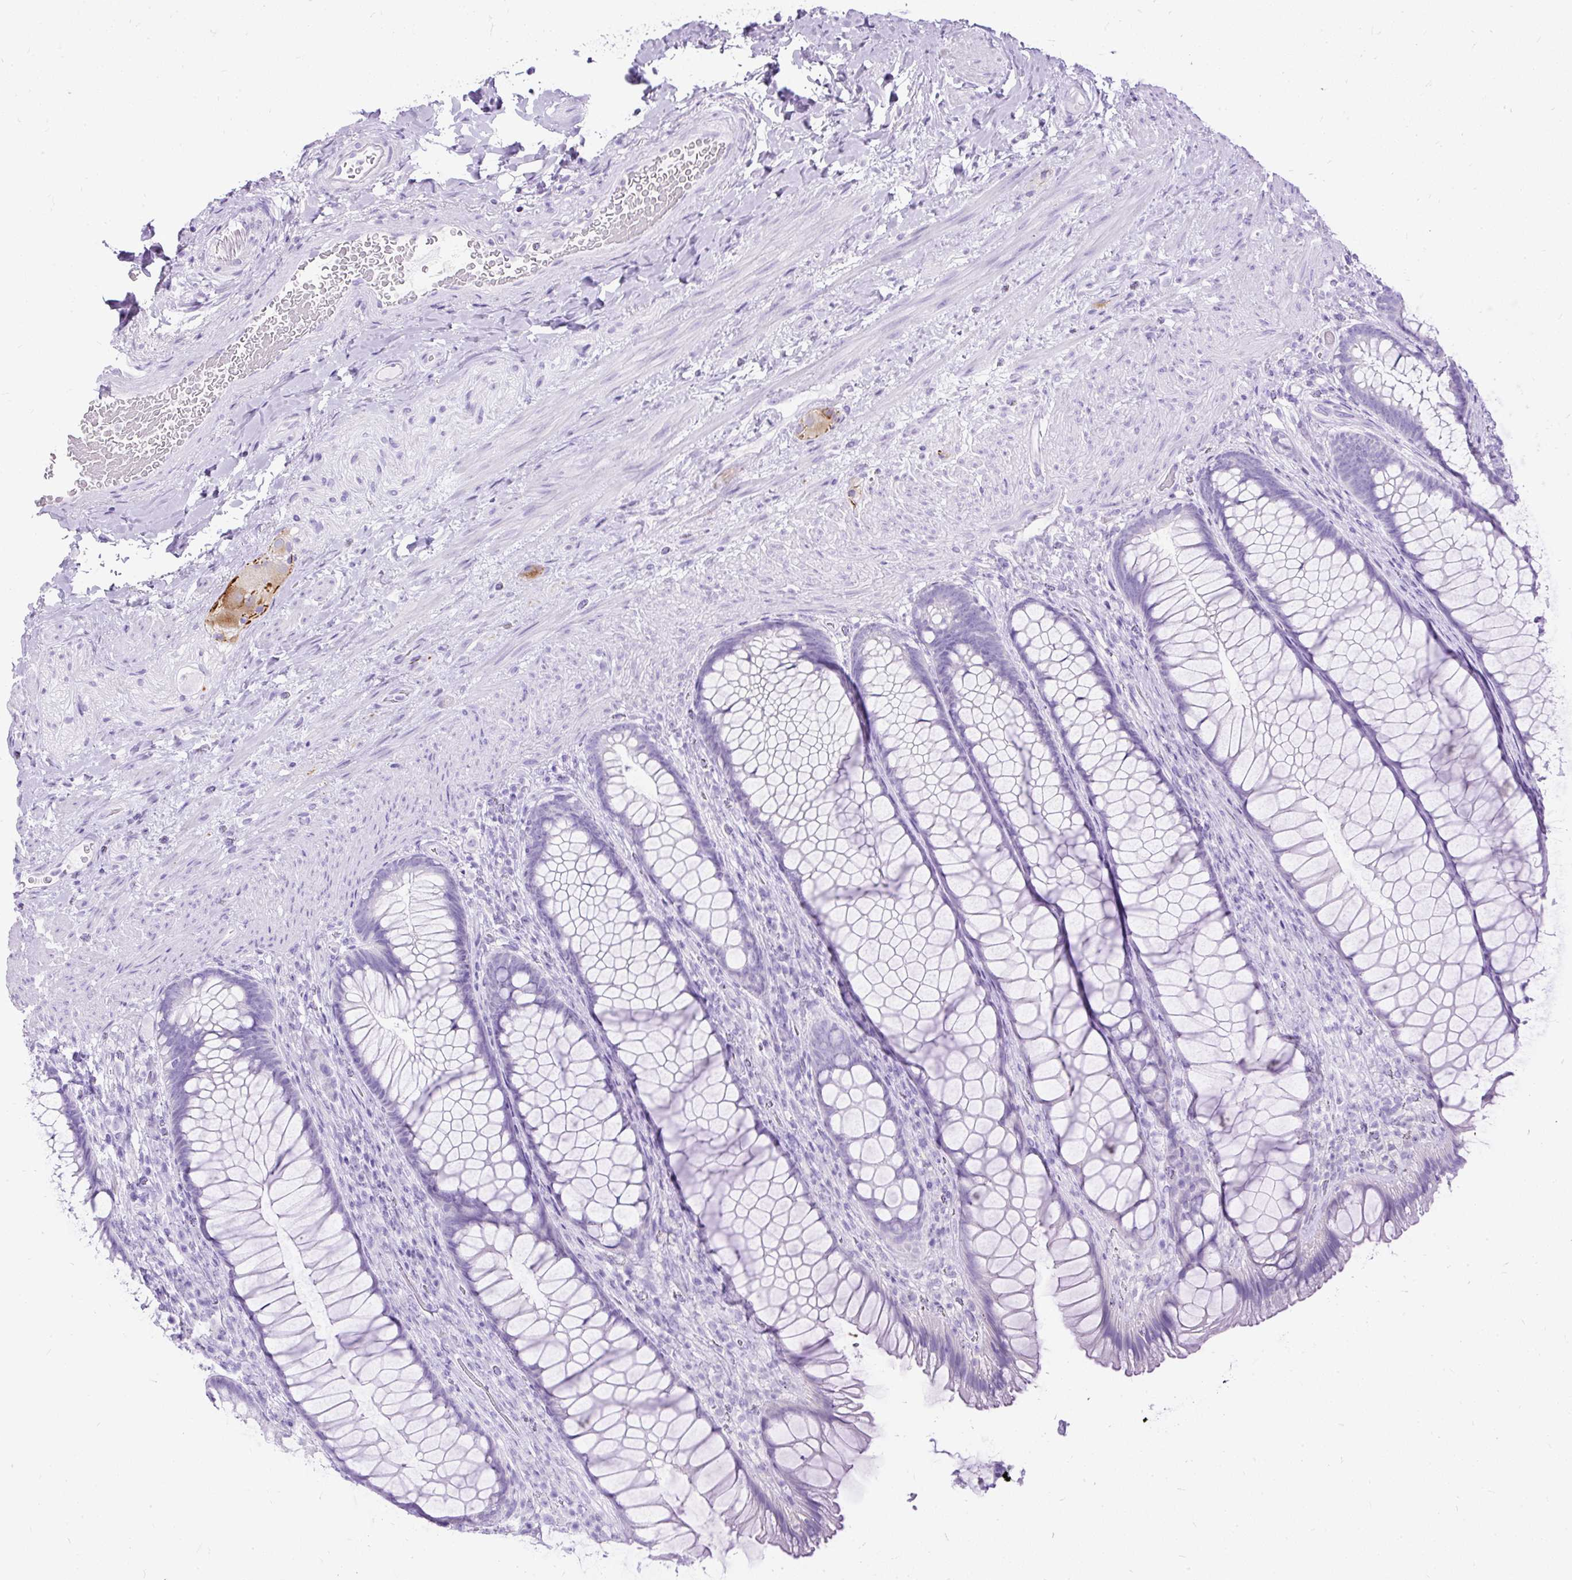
{"staining": {"intensity": "negative", "quantity": "none", "location": "none"}, "tissue": "rectum", "cell_type": "Glandular cells", "image_type": "normal", "snomed": [{"axis": "morphology", "description": "Normal tissue, NOS"}, {"axis": "topography", "description": "Rectum"}], "caption": "Photomicrograph shows no significant protein staining in glandular cells of benign rectum.", "gene": "HEY1", "patient": {"sex": "male", "age": 53}}